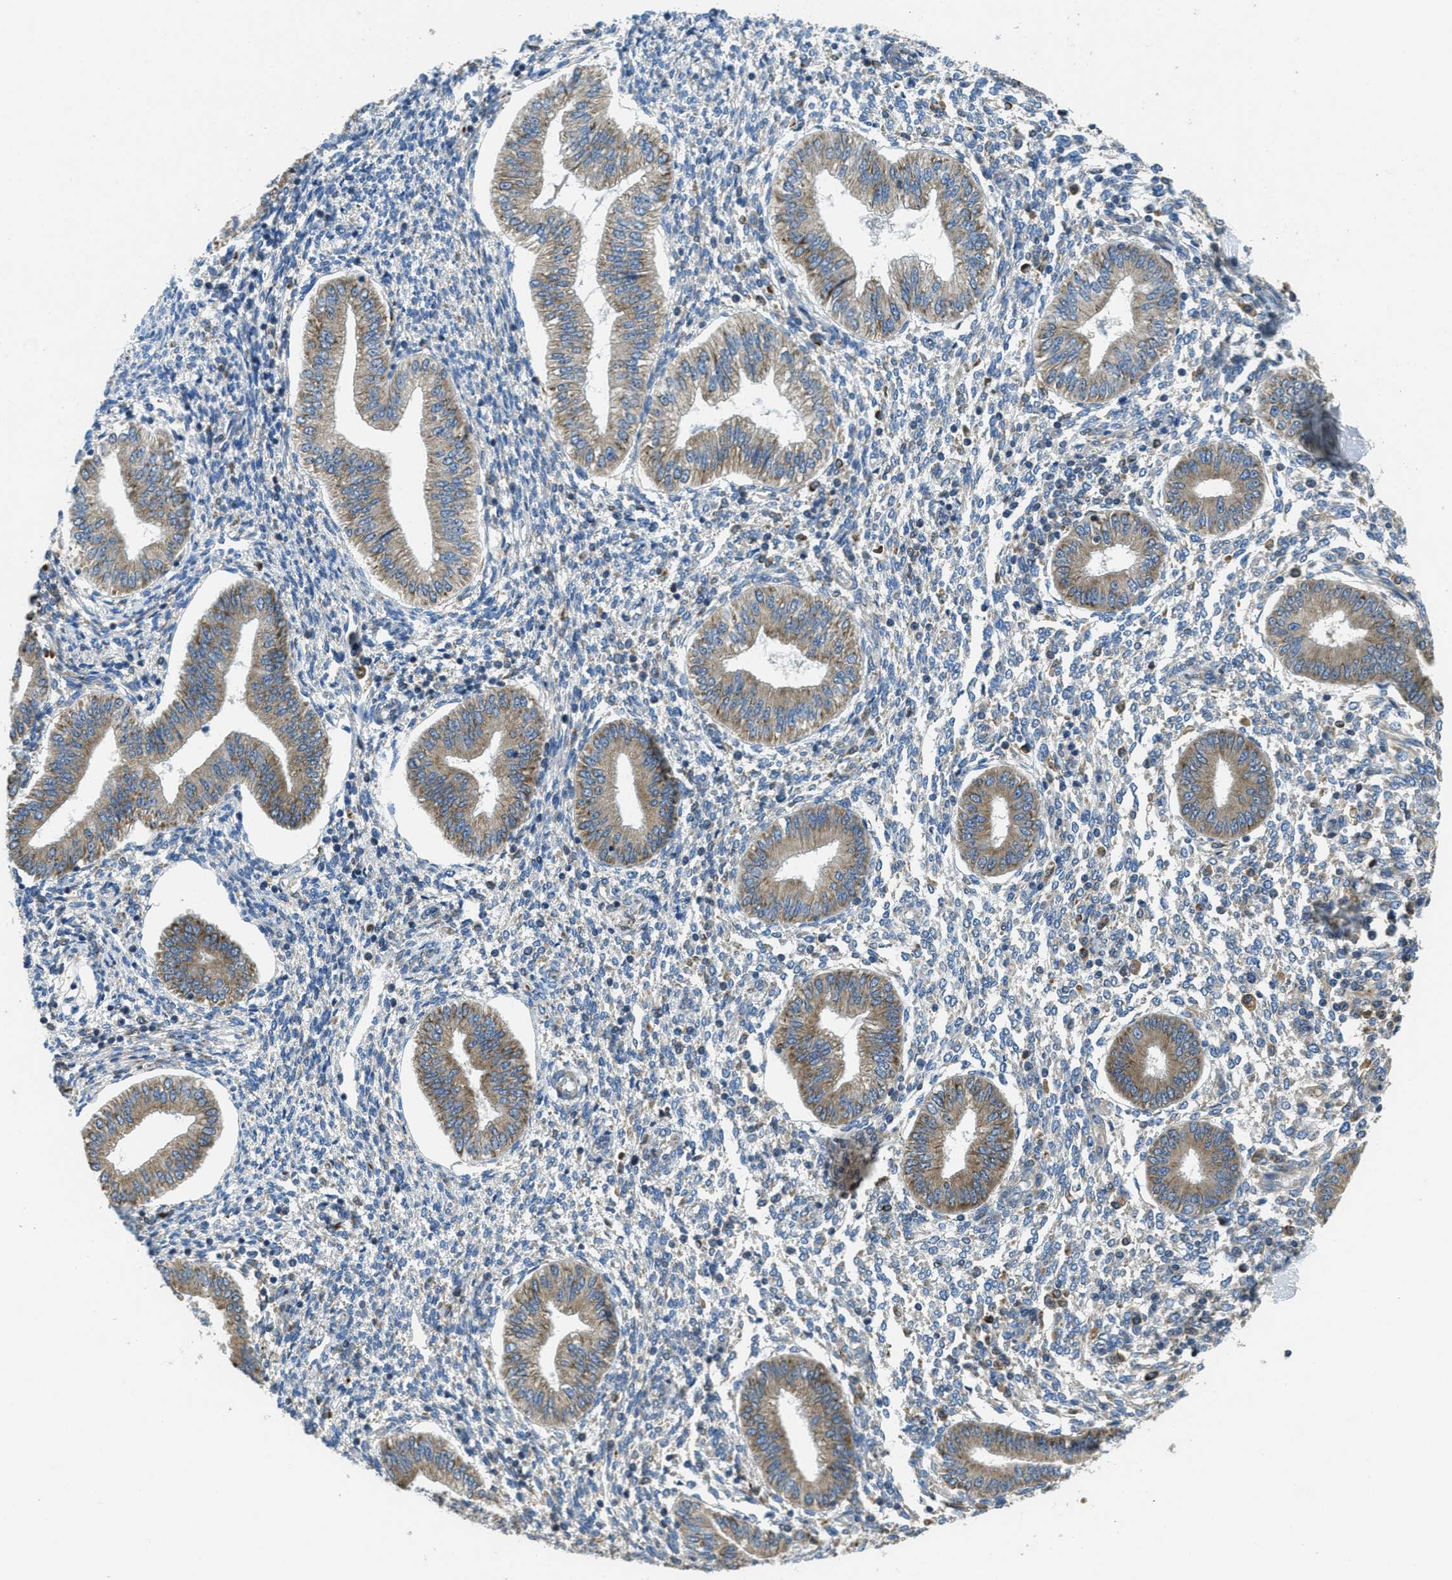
{"staining": {"intensity": "negative", "quantity": "none", "location": "none"}, "tissue": "endometrium", "cell_type": "Cells in endometrial stroma", "image_type": "normal", "snomed": [{"axis": "morphology", "description": "Normal tissue, NOS"}, {"axis": "topography", "description": "Endometrium"}], "caption": "The photomicrograph demonstrates no significant positivity in cells in endometrial stroma of endometrium.", "gene": "SSR1", "patient": {"sex": "female", "age": 50}}